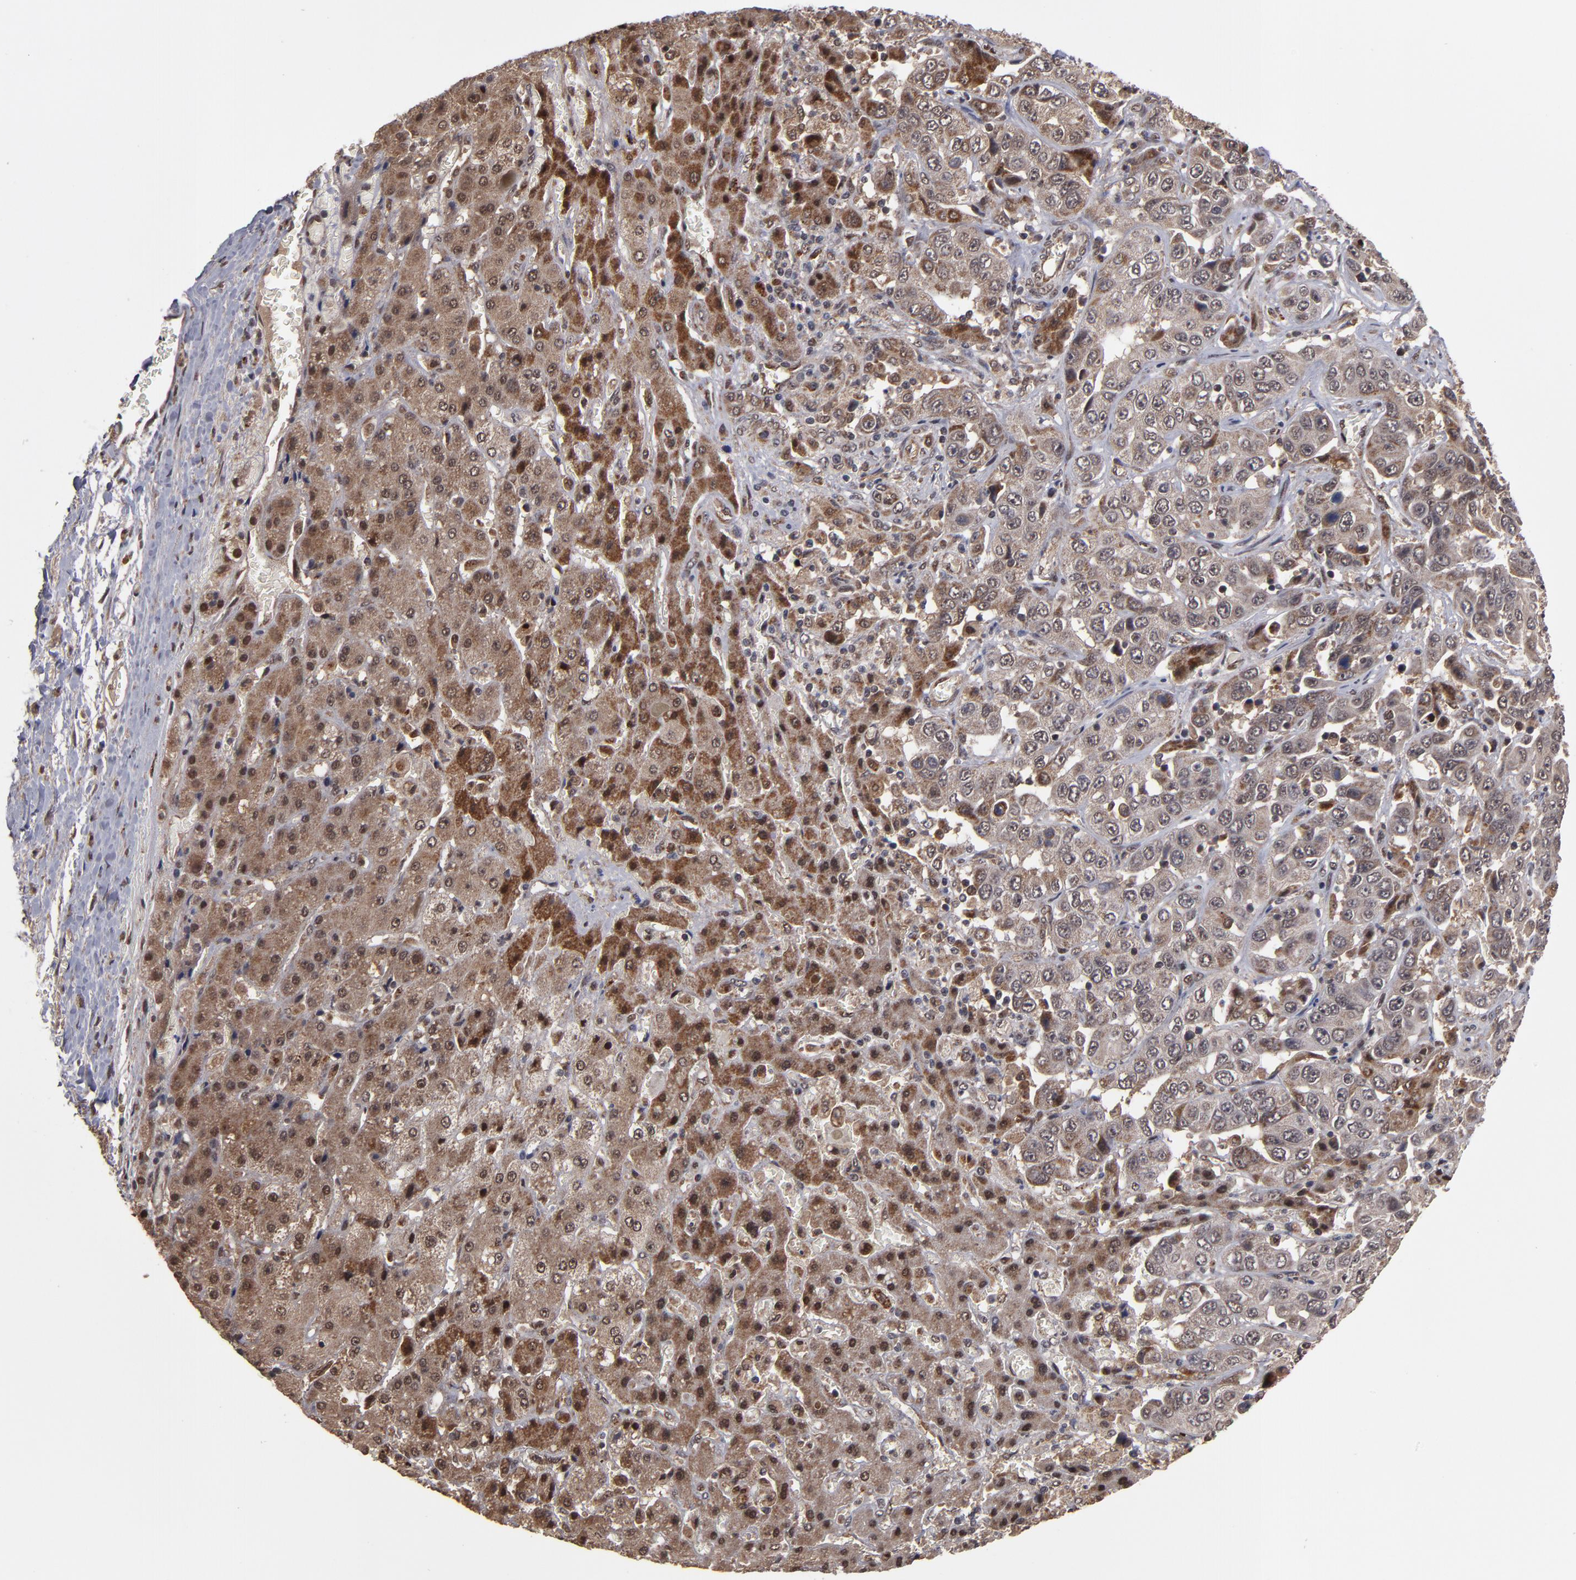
{"staining": {"intensity": "weak", "quantity": "25%-75%", "location": "cytoplasmic/membranous"}, "tissue": "liver cancer", "cell_type": "Tumor cells", "image_type": "cancer", "snomed": [{"axis": "morphology", "description": "Cholangiocarcinoma"}, {"axis": "topography", "description": "Liver"}], "caption": "This micrograph demonstrates liver cholangiocarcinoma stained with immunohistochemistry to label a protein in brown. The cytoplasmic/membranous of tumor cells show weak positivity for the protein. Nuclei are counter-stained blue.", "gene": "CUL5", "patient": {"sex": "female", "age": 52}}